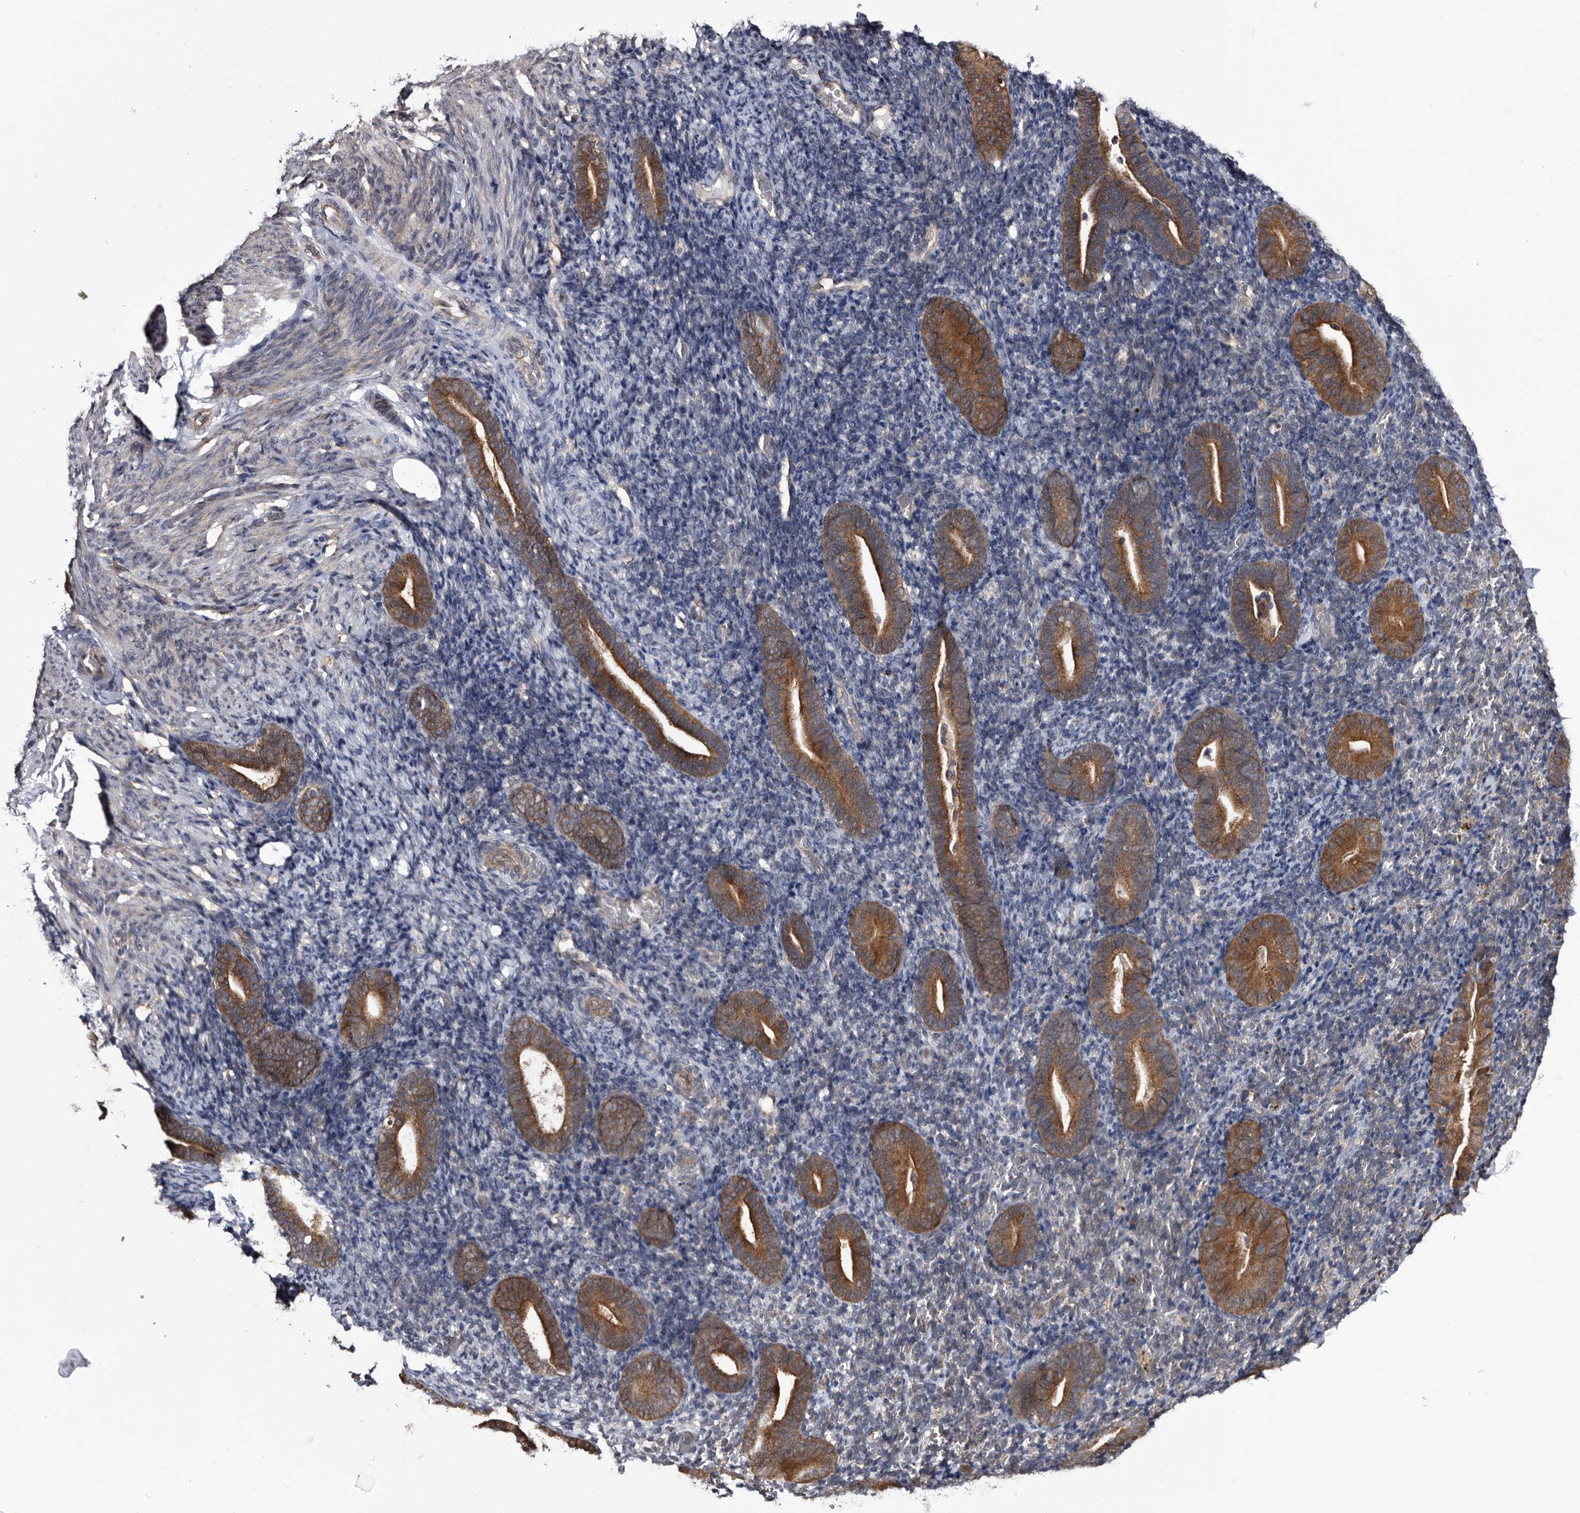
{"staining": {"intensity": "moderate", "quantity": "<25%", "location": "cytoplasmic/membranous"}, "tissue": "endometrium", "cell_type": "Cells in endometrial stroma", "image_type": "normal", "snomed": [{"axis": "morphology", "description": "Normal tissue, NOS"}, {"axis": "topography", "description": "Endometrium"}], "caption": "Endometrium stained with IHC demonstrates moderate cytoplasmic/membranous expression in approximately <25% of cells in endometrial stroma.", "gene": "TTI2", "patient": {"sex": "female", "age": 51}}